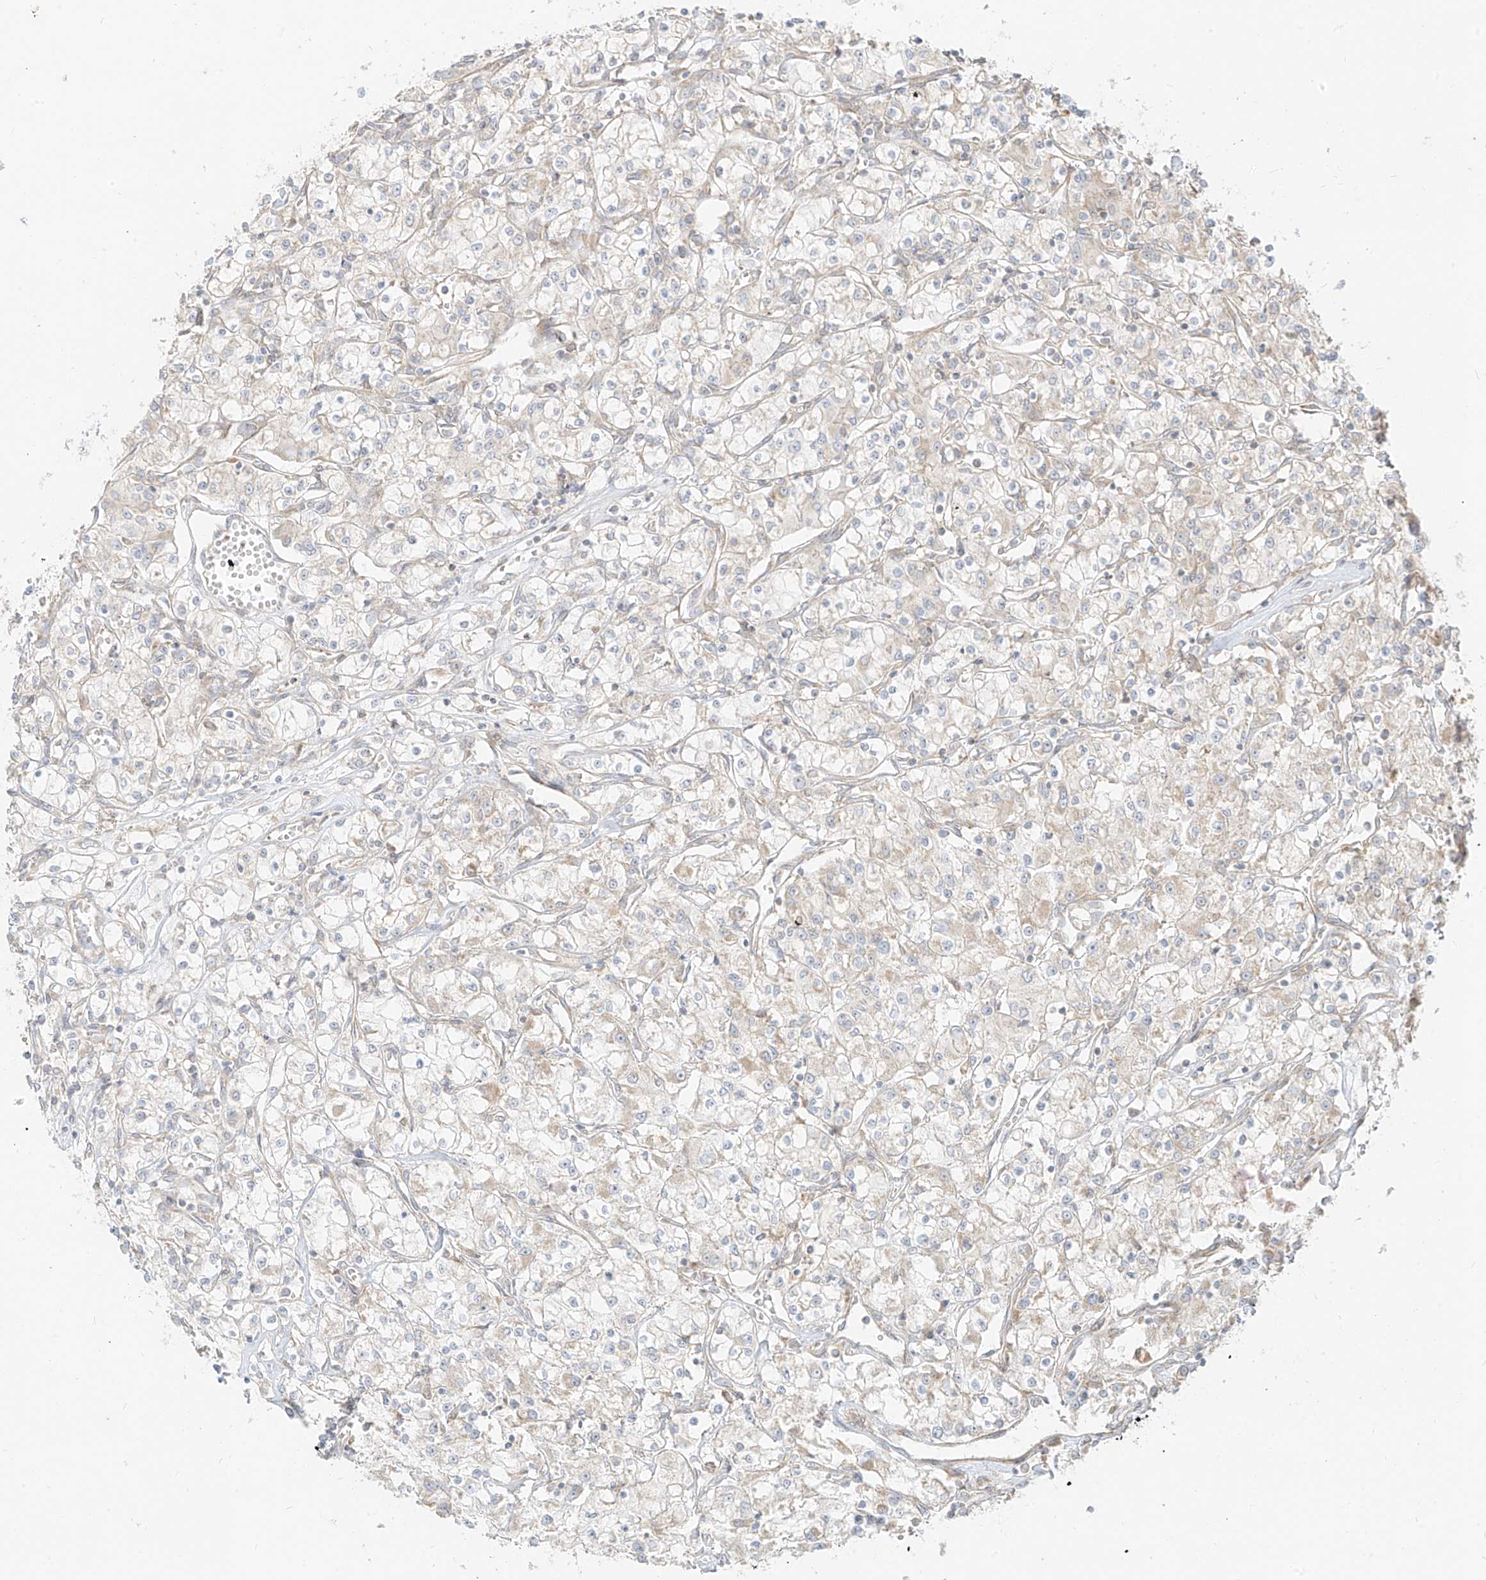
{"staining": {"intensity": "weak", "quantity": "<25%", "location": "cytoplasmic/membranous"}, "tissue": "renal cancer", "cell_type": "Tumor cells", "image_type": "cancer", "snomed": [{"axis": "morphology", "description": "Adenocarcinoma, NOS"}, {"axis": "topography", "description": "Kidney"}], "caption": "The photomicrograph shows no significant positivity in tumor cells of renal adenocarcinoma. (Stains: DAB immunohistochemistry with hematoxylin counter stain, Microscopy: brightfield microscopy at high magnification).", "gene": "ZIM3", "patient": {"sex": "female", "age": 59}}